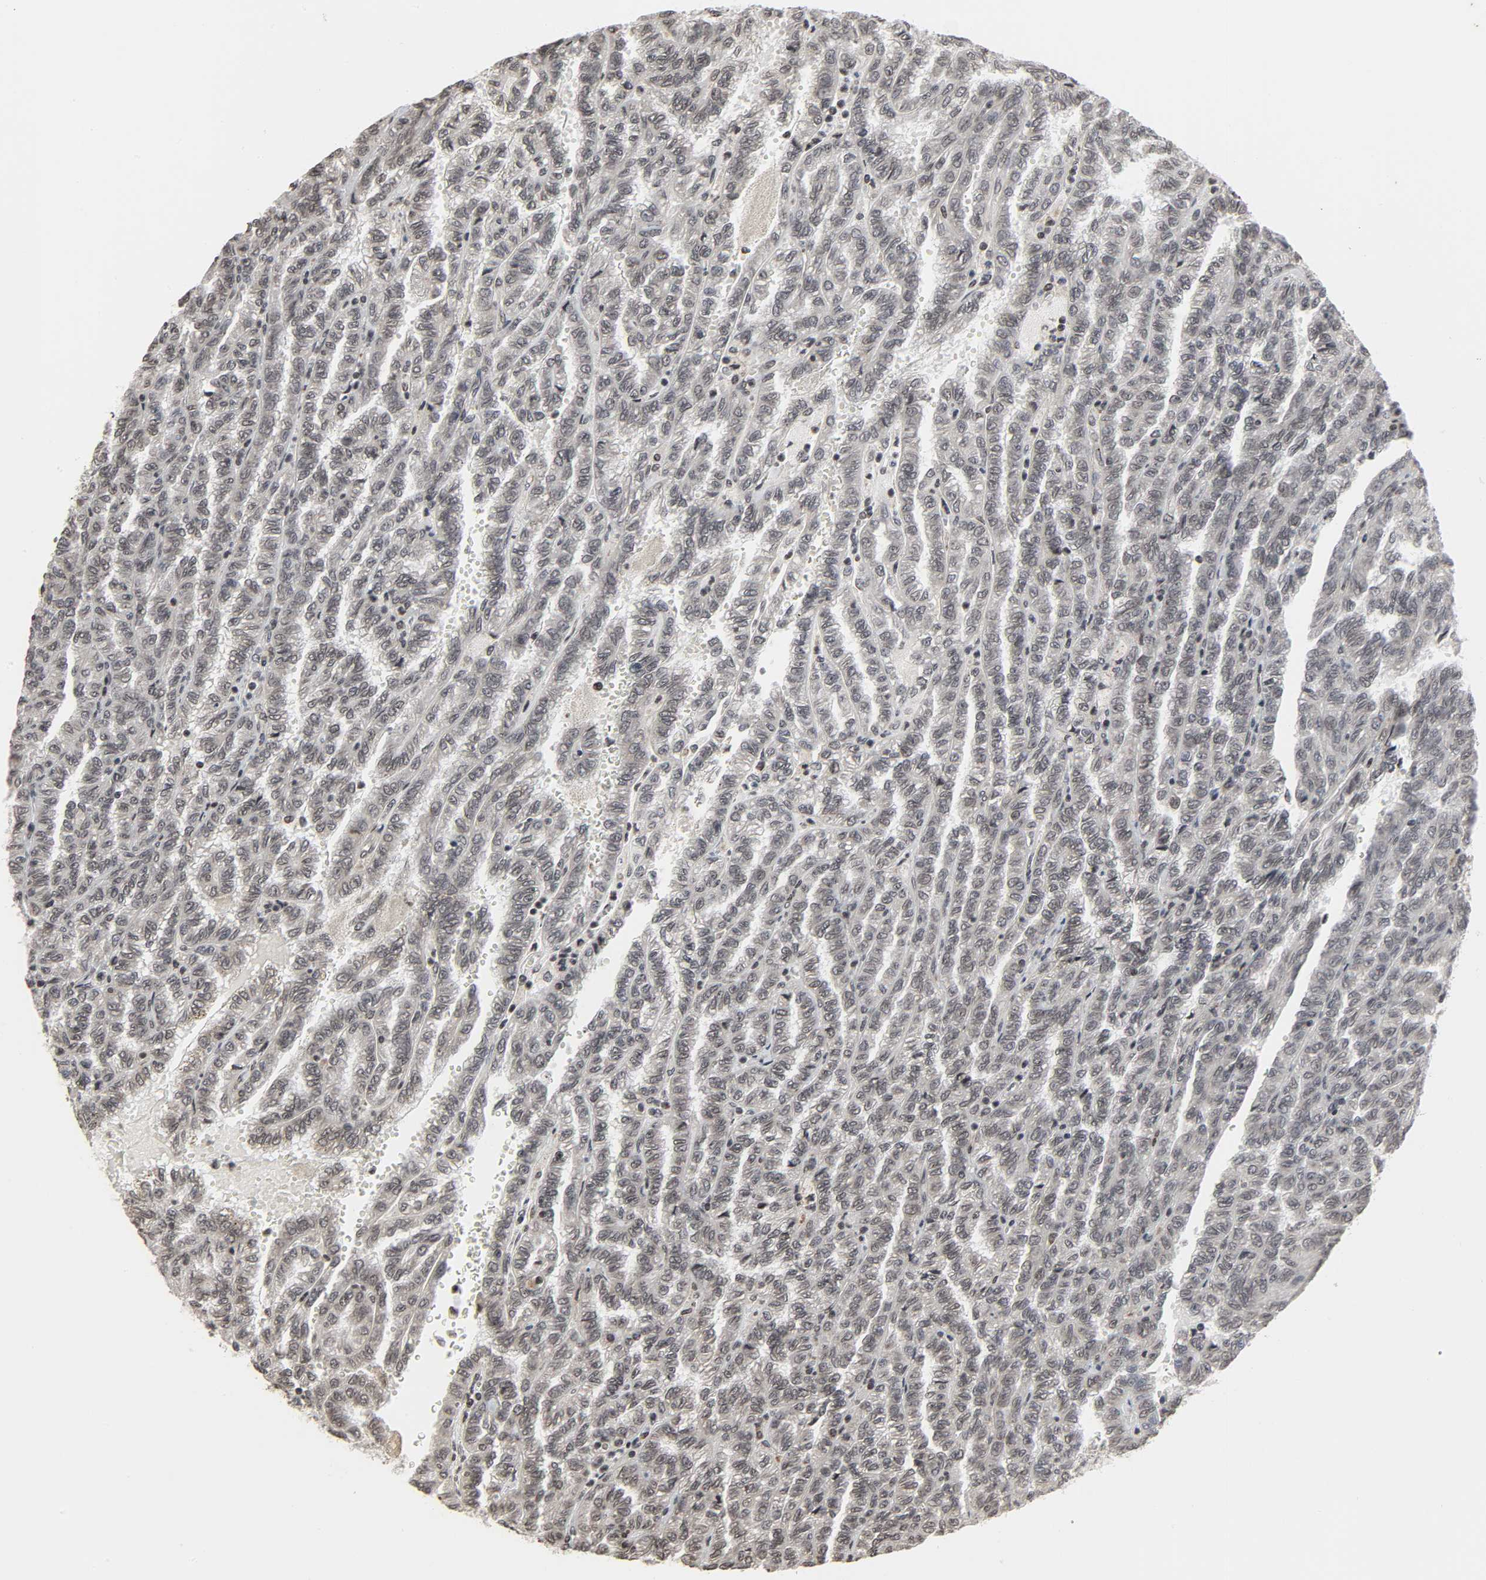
{"staining": {"intensity": "negative", "quantity": "none", "location": "none"}, "tissue": "renal cancer", "cell_type": "Tumor cells", "image_type": "cancer", "snomed": [{"axis": "morphology", "description": "Inflammation, NOS"}, {"axis": "morphology", "description": "Adenocarcinoma, NOS"}, {"axis": "topography", "description": "Kidney"}], "caption": "IHC photomicrograph of adenocarcinoma (renal) stained for a protein (brown), which reveals no expression in tumor cells.", "gene": "XRCC1", "patient": {"sex": "male", "age": 68}}